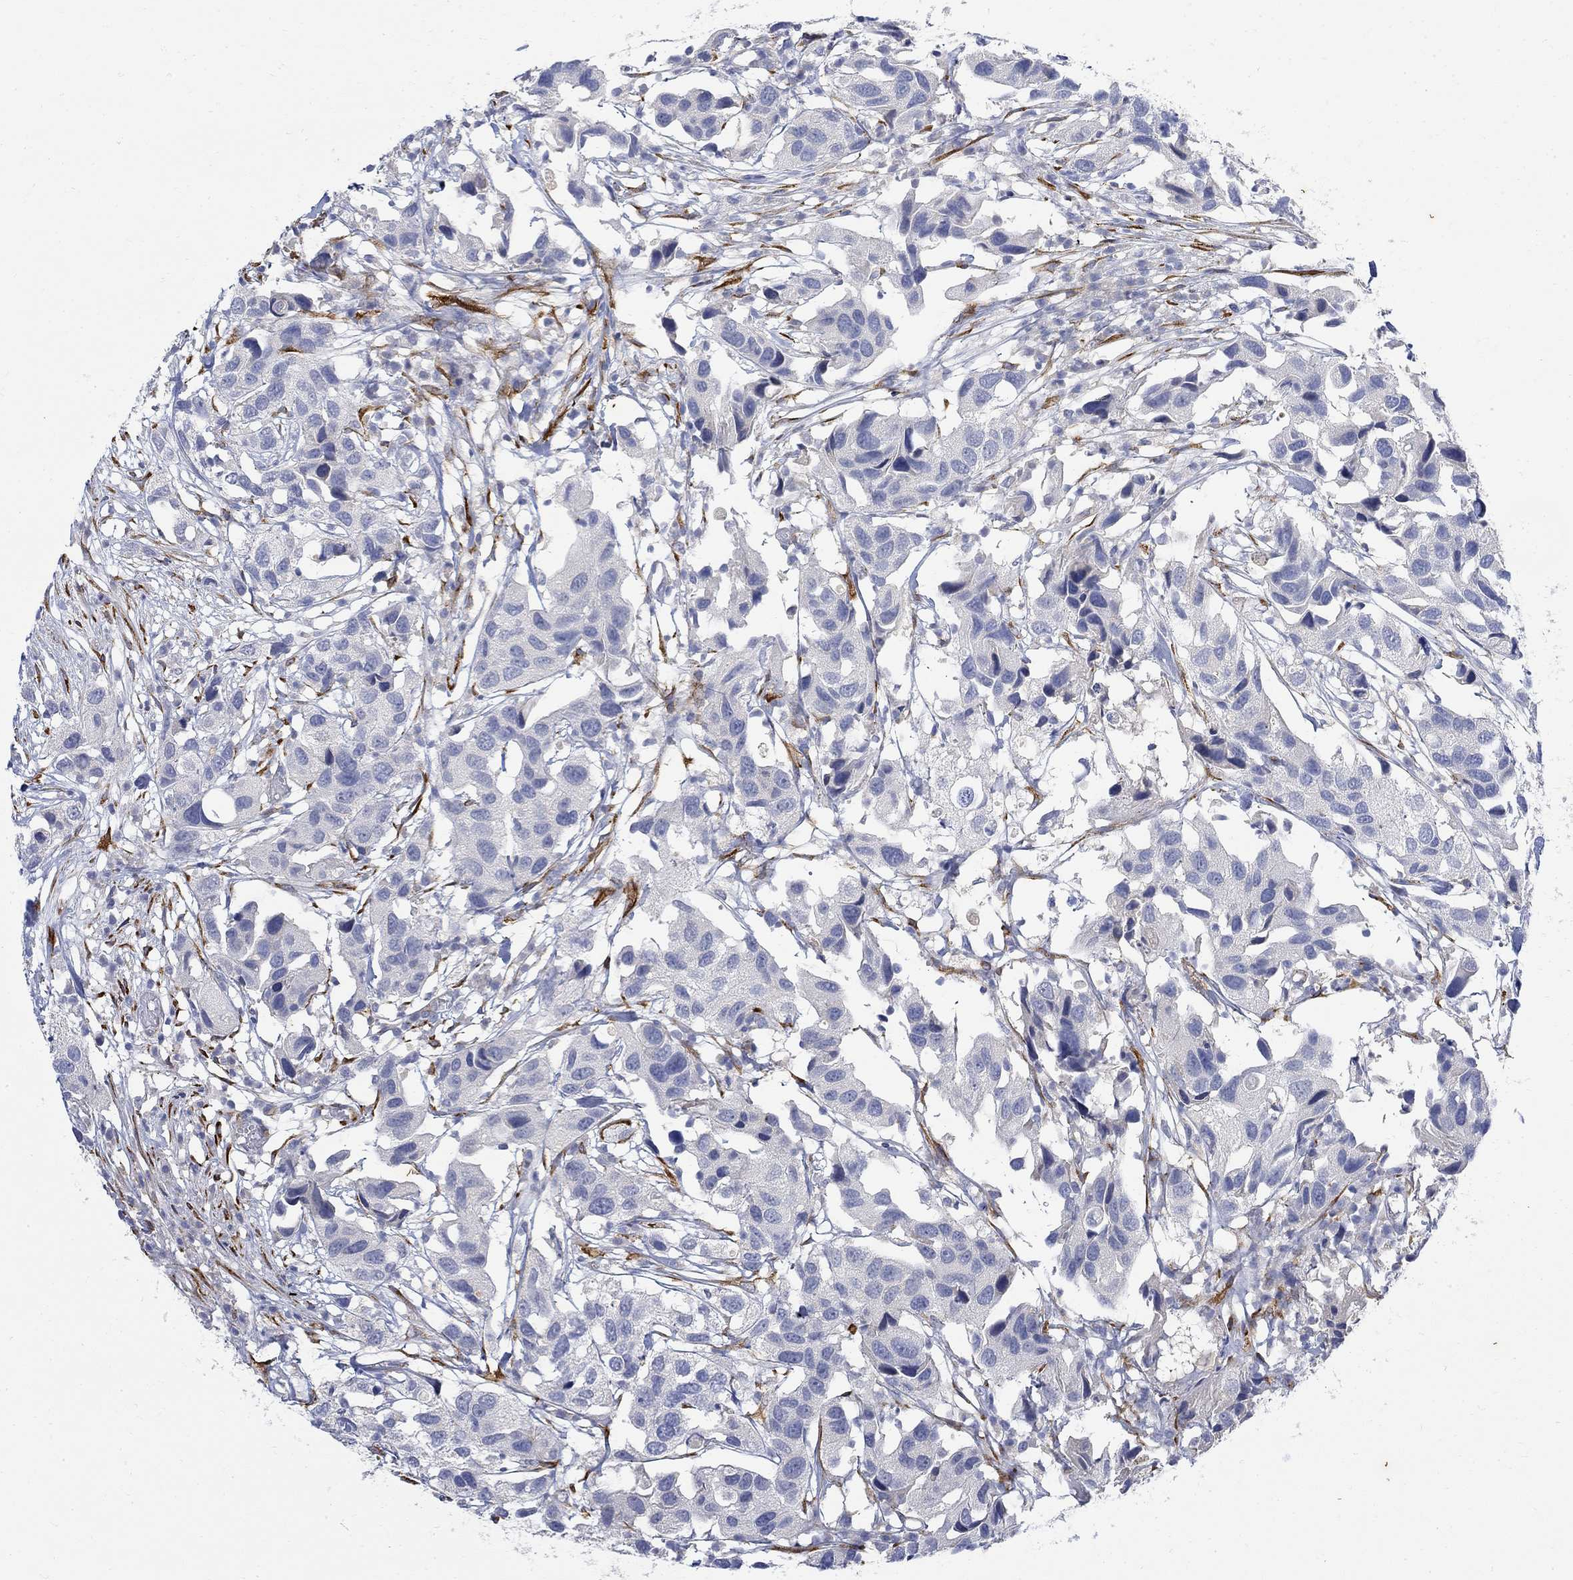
{"staining": {"intensity": "negative", "quantity": "none", "location": "none"}, "tissue": "urothelial cancer", "cell_type": "Tumor cells", "image_type": "cancer", "snomed": [{"axis": "morphology", "description": "Urothelial carcinoma, High grade"}, {"axis": "topography", "description": "Urinary bladder"}], "caption": "The histopathology image shows no staining of tumor cells in urothelial cancer.", "gene": "FNDC5", "patient": {"sex": "male", "age": 79}}